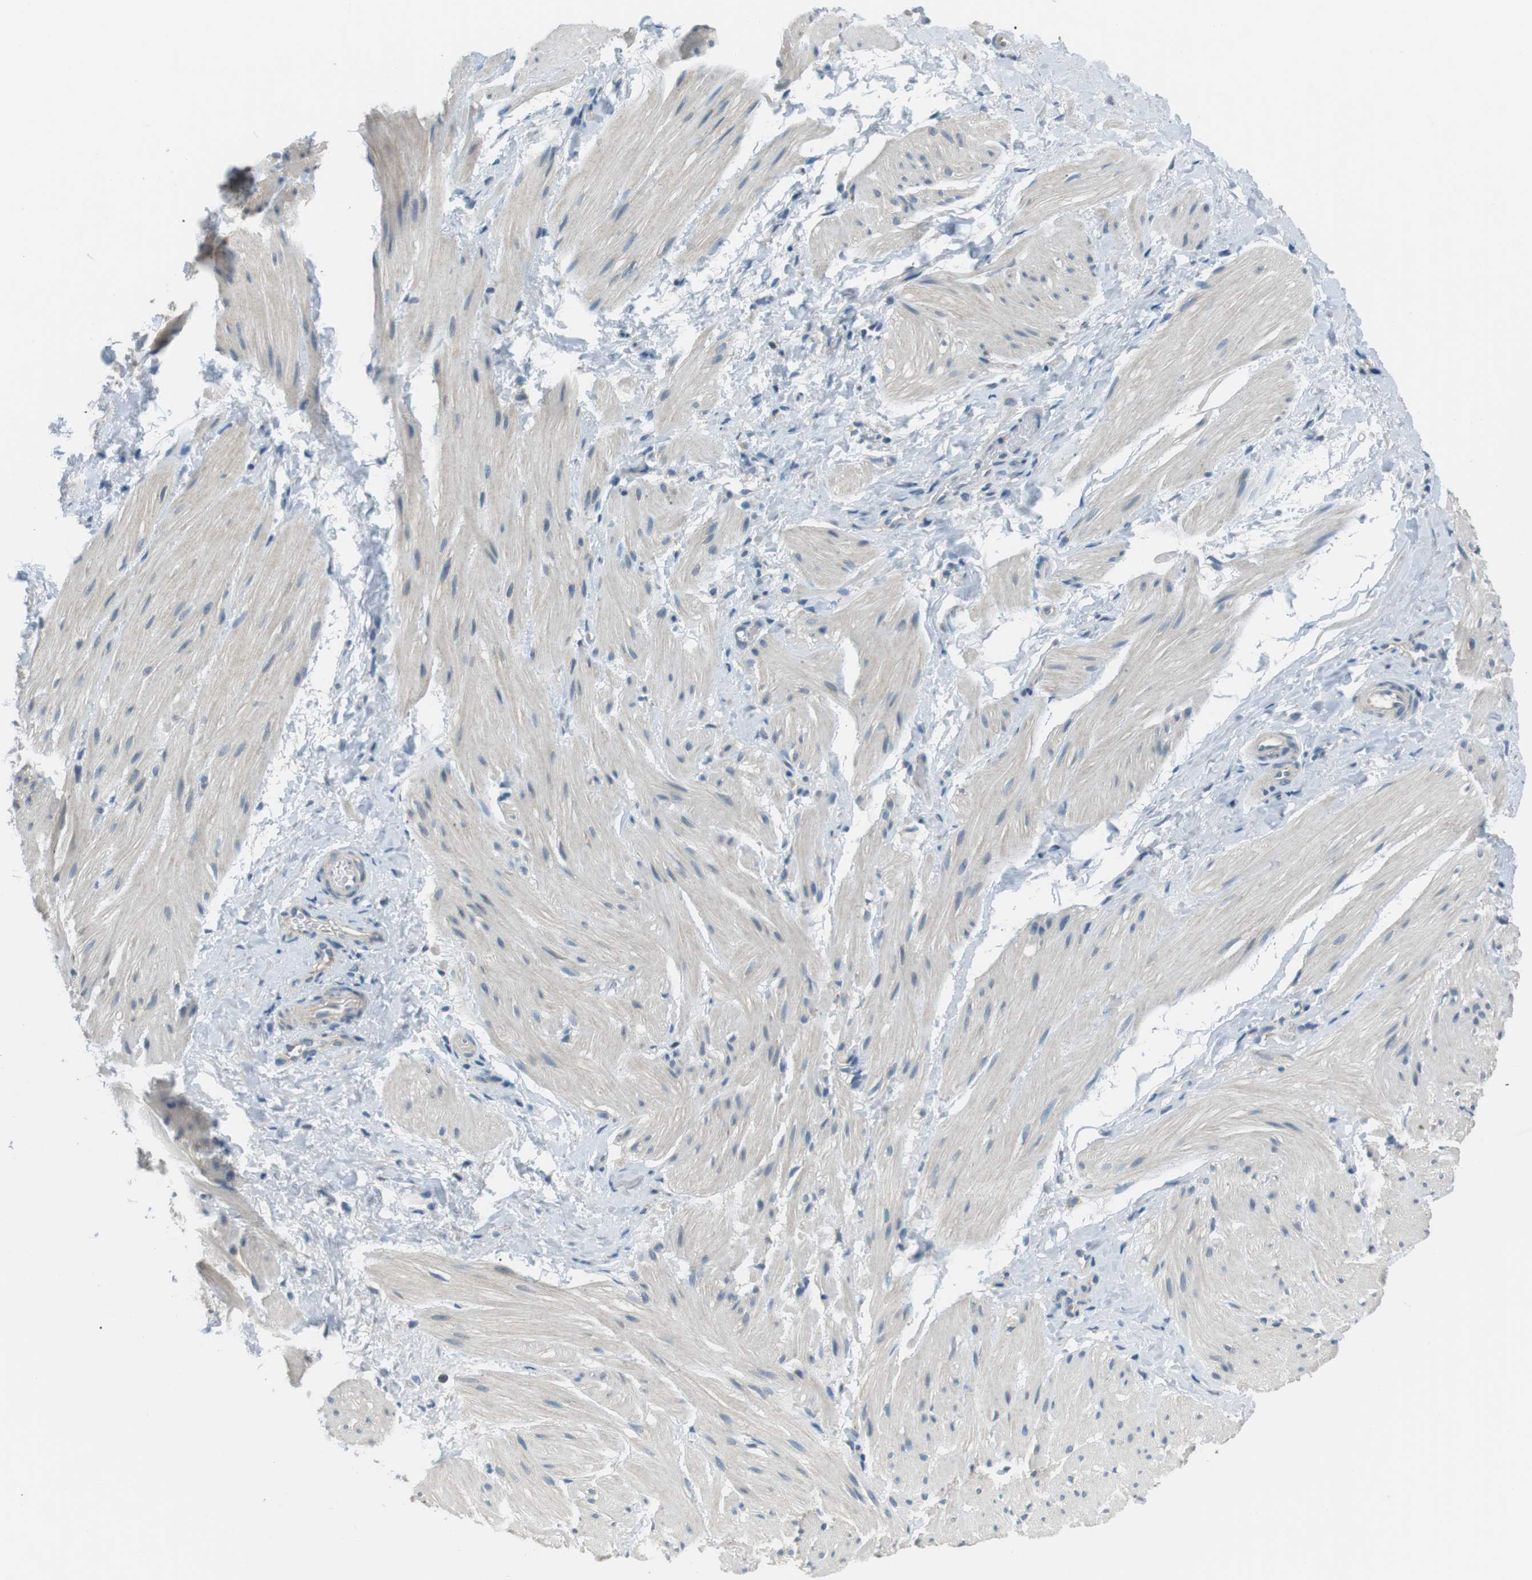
{"staining": {"intensity": "negative", "quantity": "none", "location": "none"}, "tissue": "smooth muscle", "cell_type": "Smooth muscle cells", "image_type": "normal", "snomed": [{"axis": "morphology", "description": "Normal tissue, NOS"}, {"axis": "topography", "description": "Smooth muscle"}], "caption": "DAB immunohistochemical staining of benign human smooth muscle shows no significant expression in smooth muscle cells.", "gene": "BACE1", "patient": {"sex": "male", "age": 16}}